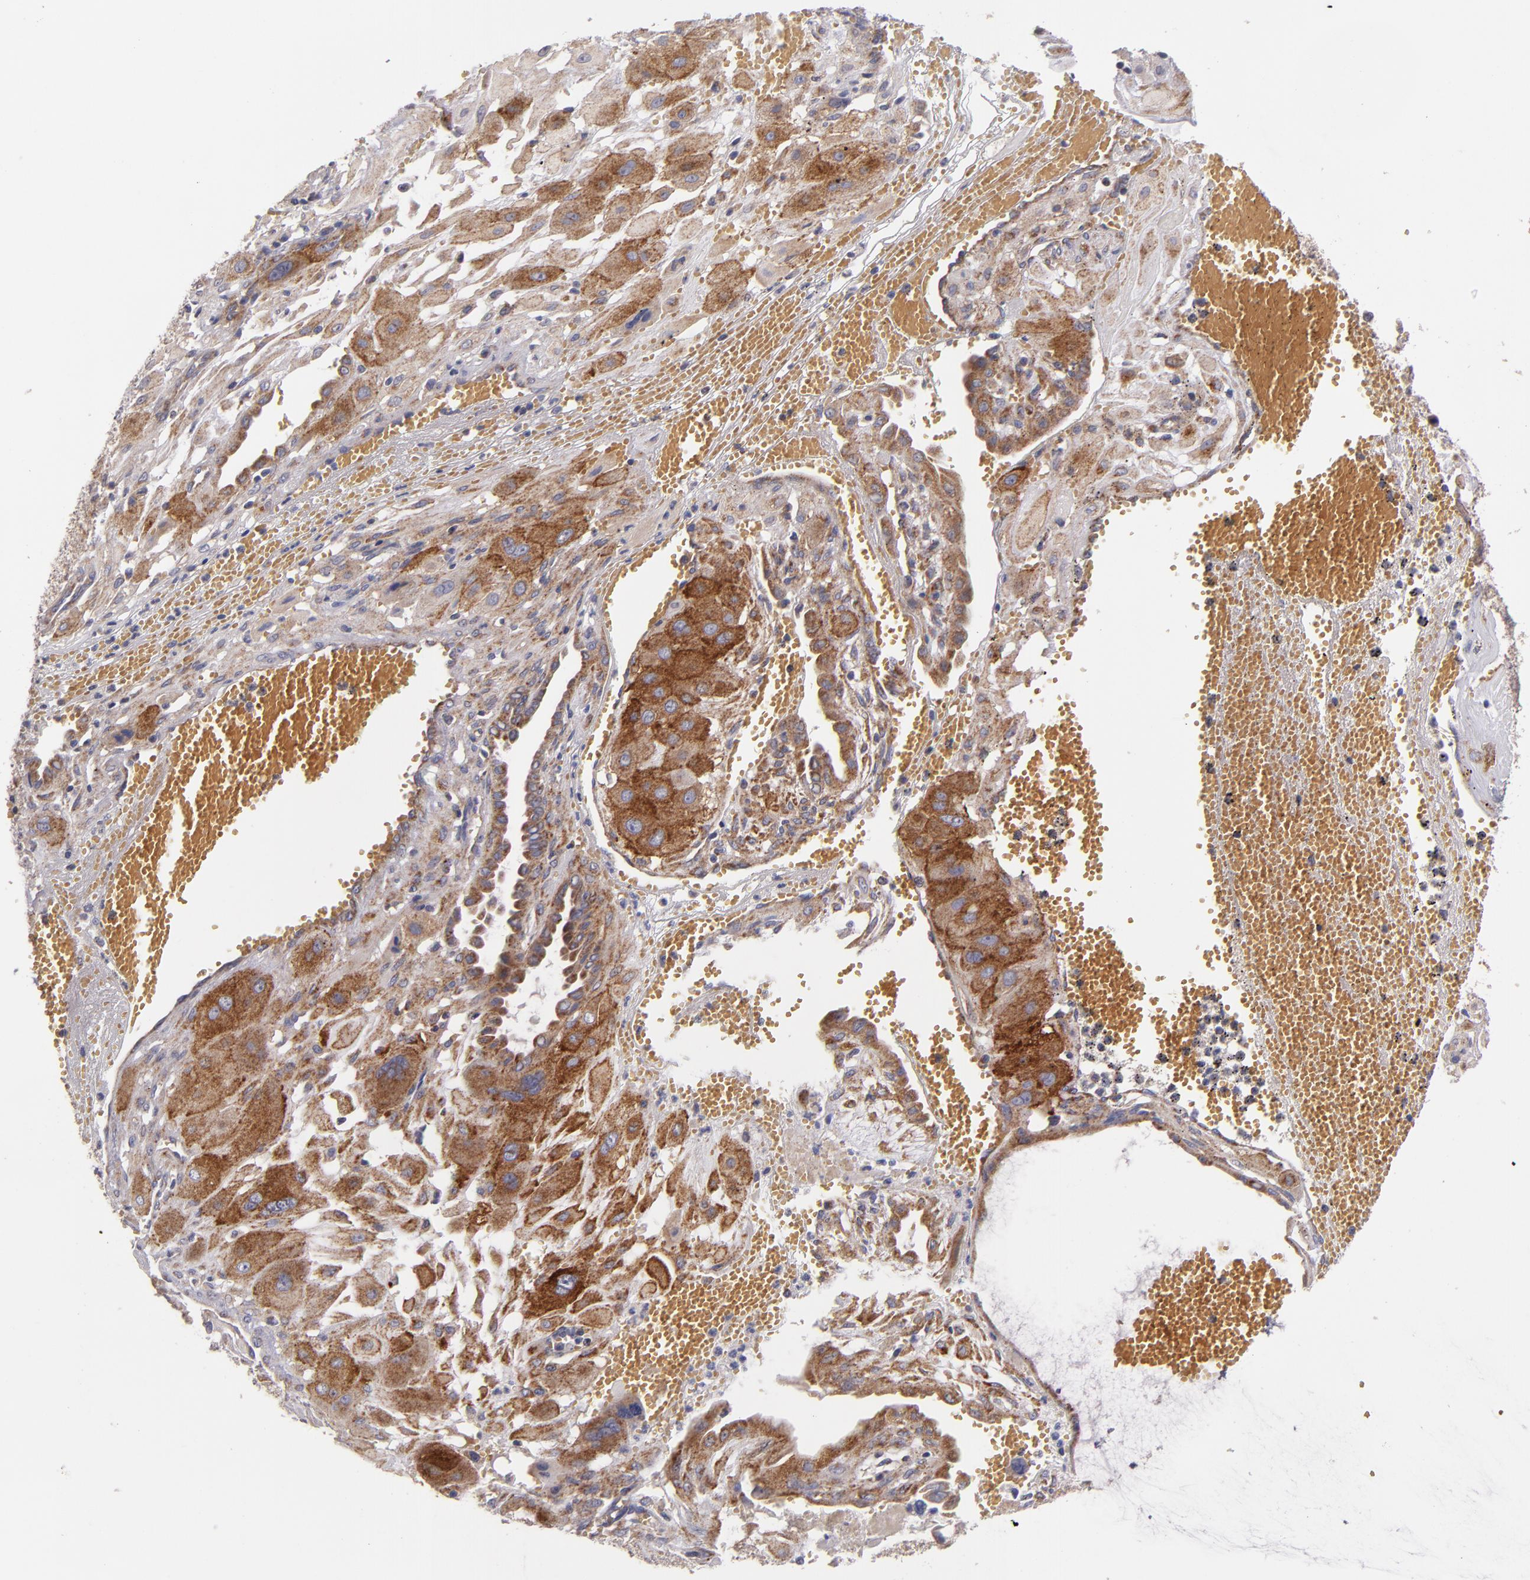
{"staining": {"intensity": "strong", "quantity": ">75%", "location": "cytoplasmic/membranous"}, "tissue": "cervical cancer", "cell_type": "Tumor cells", "image_type": "cancer", "snomed": [{"axis": "morphology", "description": "Squamous cell carcinoma, NOS"}, {"axis": "topography", "description": "Cervix"}], "caption": "DAB (3,3'-diaminobenzidine) immunohistochemical staining of cervical cancer (squamous cell carcinoma) exhibits strong cytoplasmic/membranous protein positivity in approximately >75% of tumor cells. (DAB (3,3'-diaminobenzidine) IHC, brown staining for protein, blue staining for nuclei).", "gene": "CLTA", "patient": {"sex": "female", "age": 34}}